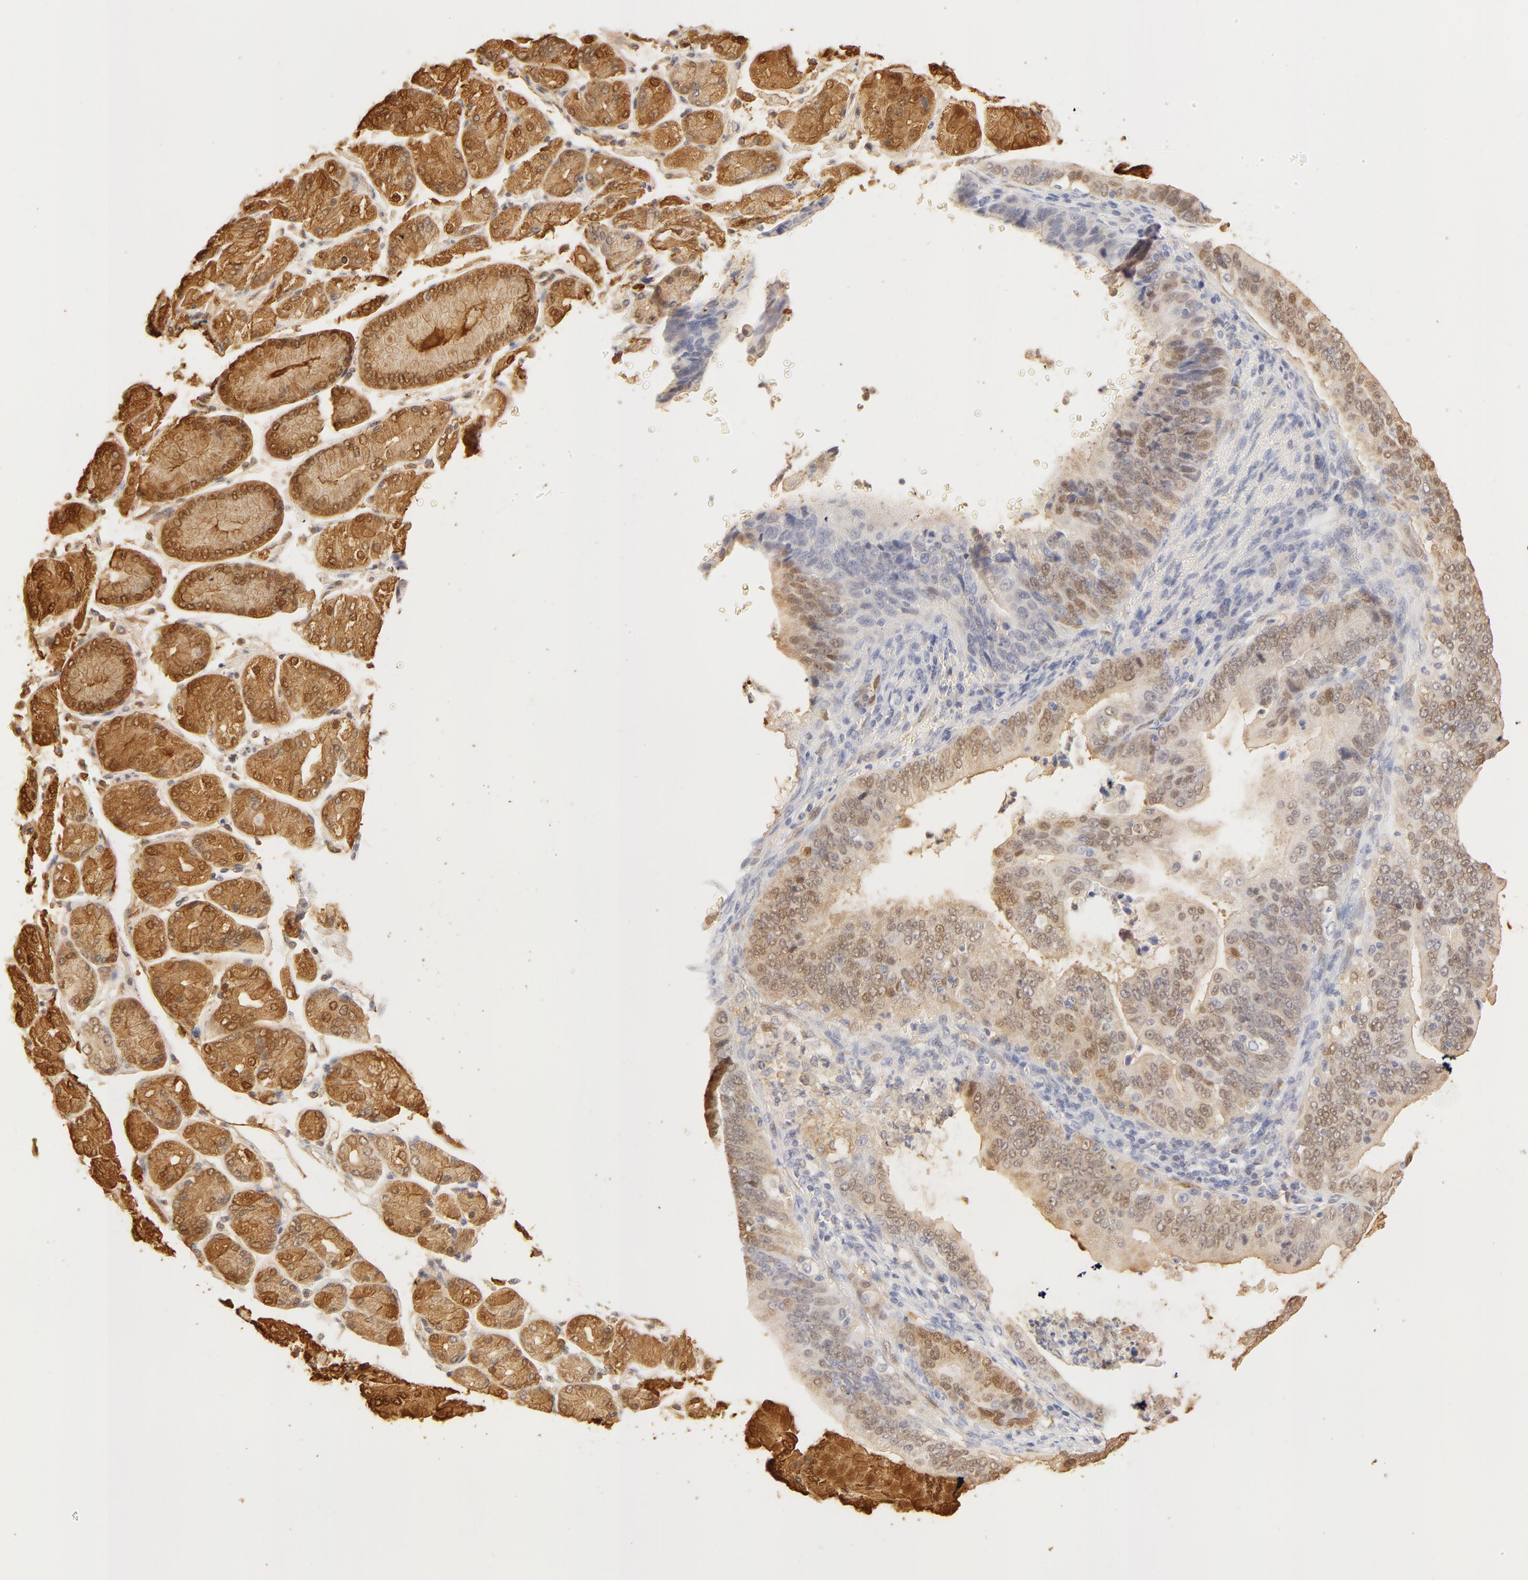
{"staining": {"intensity": "weak", "quantity": "<25%", "location": "nuclear"}, "tissue": "stomach cancer", "cell_type": "Tumor cells", "image_type": "cancer", "snomed": [{"axis": "morphology", "description": "Adenocarcinoma, NOS"}, {"axis": "topography", "description": "Stomach, upper"}], "caption": "High magnification brightfield microscopy of stomach adenocarcinoma stained with DAB (3,3'-diaminobenzidine) (brown) and counterstained with hematoxylin (blue): tumor cells show no significant staining.", "gene": "CA2", "patient": {"sex": "female", "age": 50}}